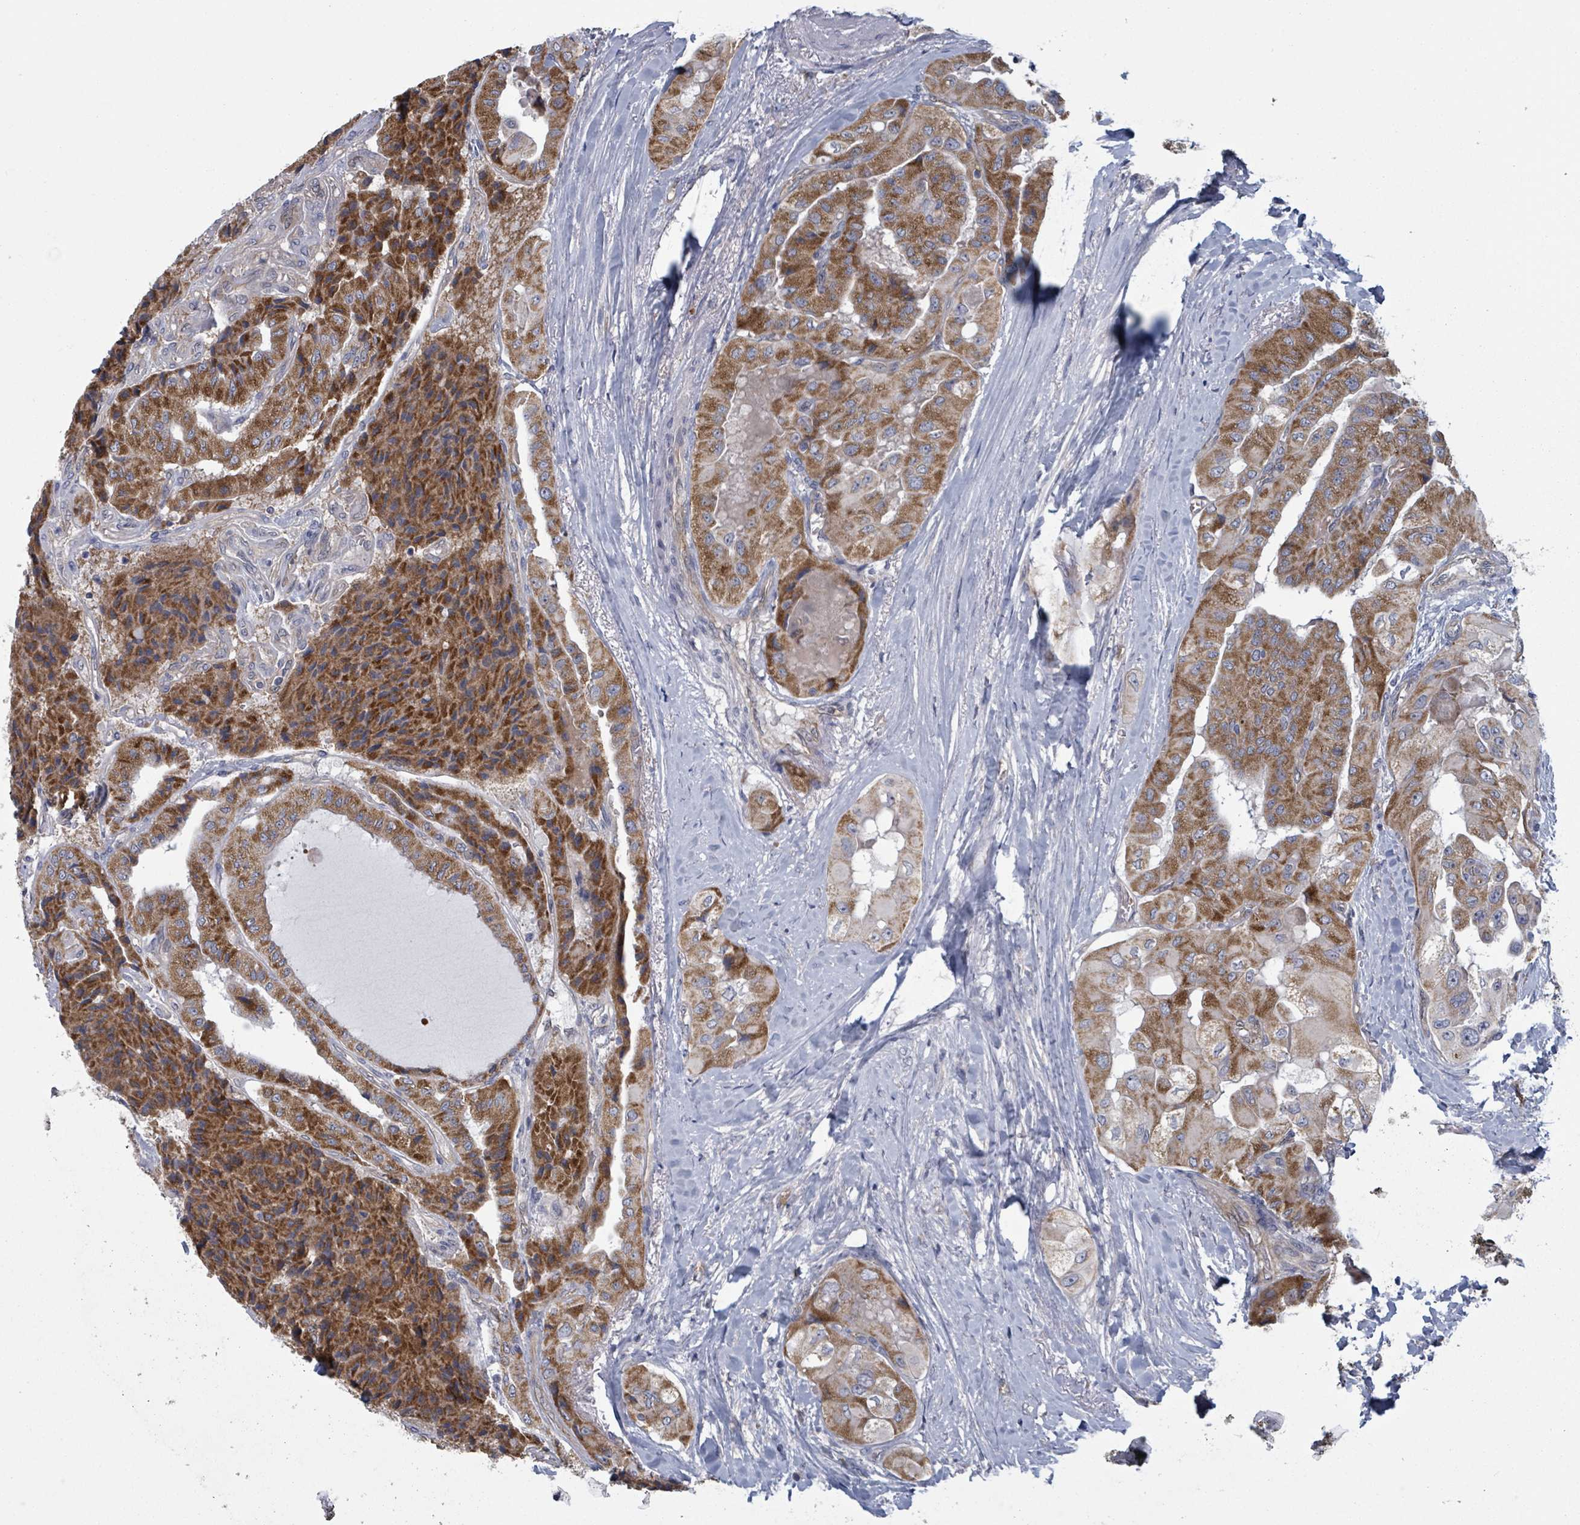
{"staining": {"intensity": "strong", "quantity": ">75%", "location": "cytoplasmic/membranous"}, "tissue": "thyroid cancer", "cell_type": "Tumor cells", "image_type": "cancer", "snomed": [{"axis": "morphology", "description": "Normal tissue, NOS"}, {"axis": "morphology", "description": "Papillary adenocarcinoma, NOS"}, {"axis": "topography", "description": "Thyroid gland"}], "caption": "The micrograph exhibits staining of papillary adenocarcinoma (thyroid), revealing strong cytoplasmic/membranous protein expression (brown color) within tumor cells. The protein of interest is stained brown, and the nuclei are stained in blue (DAB (3,3'-diaminobenzidine) IHC with brightfield microscopy, high magnification).", "gene": "FKBP1A", "patient": {"sex": "female", "age": 59}}